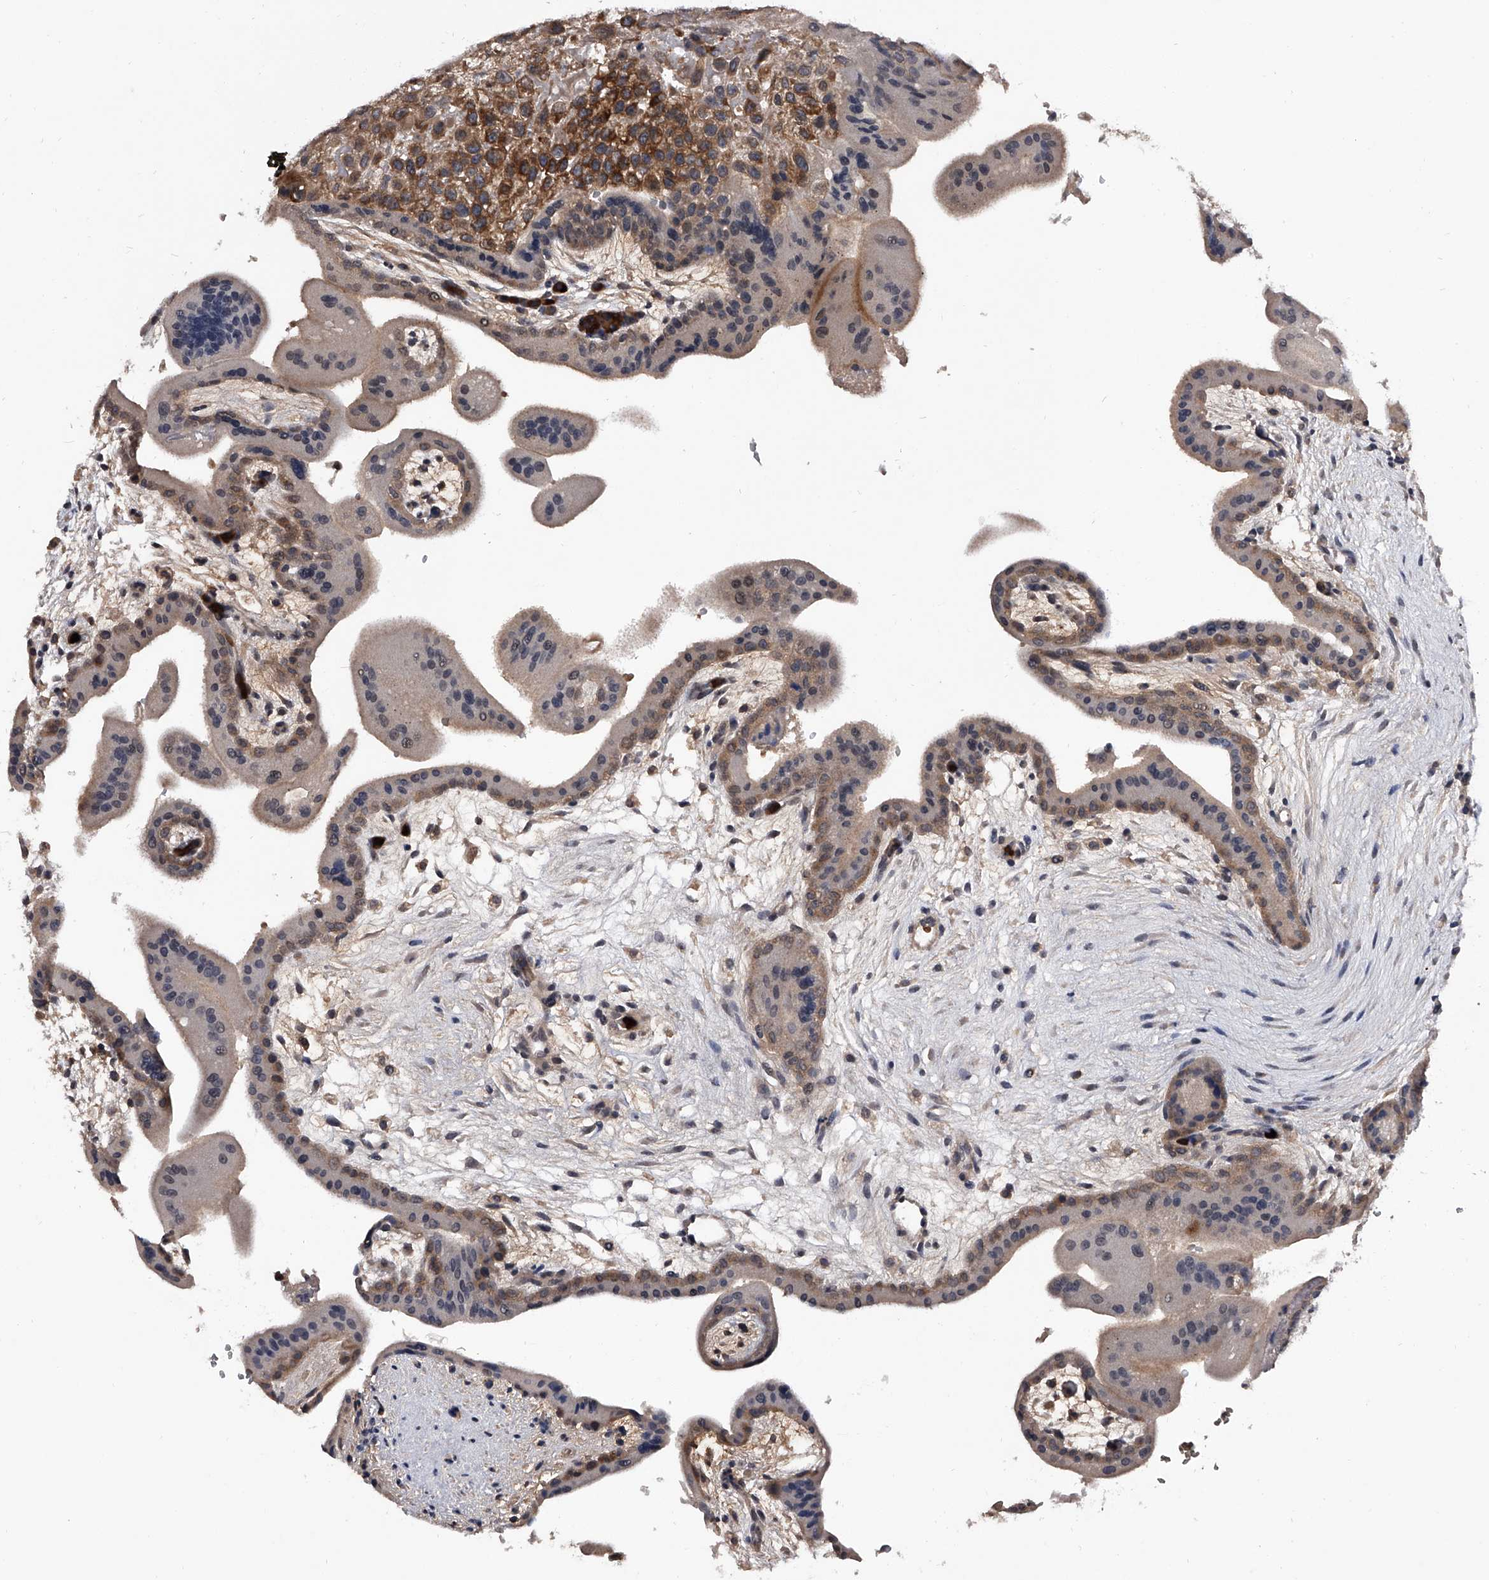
{"staining": {"intensity": "strong", "quantity": "25%-75%", "location": "cytoplasmic/membranous"}, "tissue": "placenta", "cell_type": "Decidual cells", "image_type": "normal", "snomed": [{"axis": "morphology", "description": "Normal tissue, NOS"}, {"axis": "topography", "description": "Placenta"}], "caption": "IHC image of normal placenta: human placenta stained using immunohistochemistry shows high levels of strong protein expression localized specifically in the cytoplasmic/membranous of decidual cells, appearing as a cytoplasmic/membranous brown color.", "gene": "ZNF30", "patient": {"sex": "female", "age": 35}}